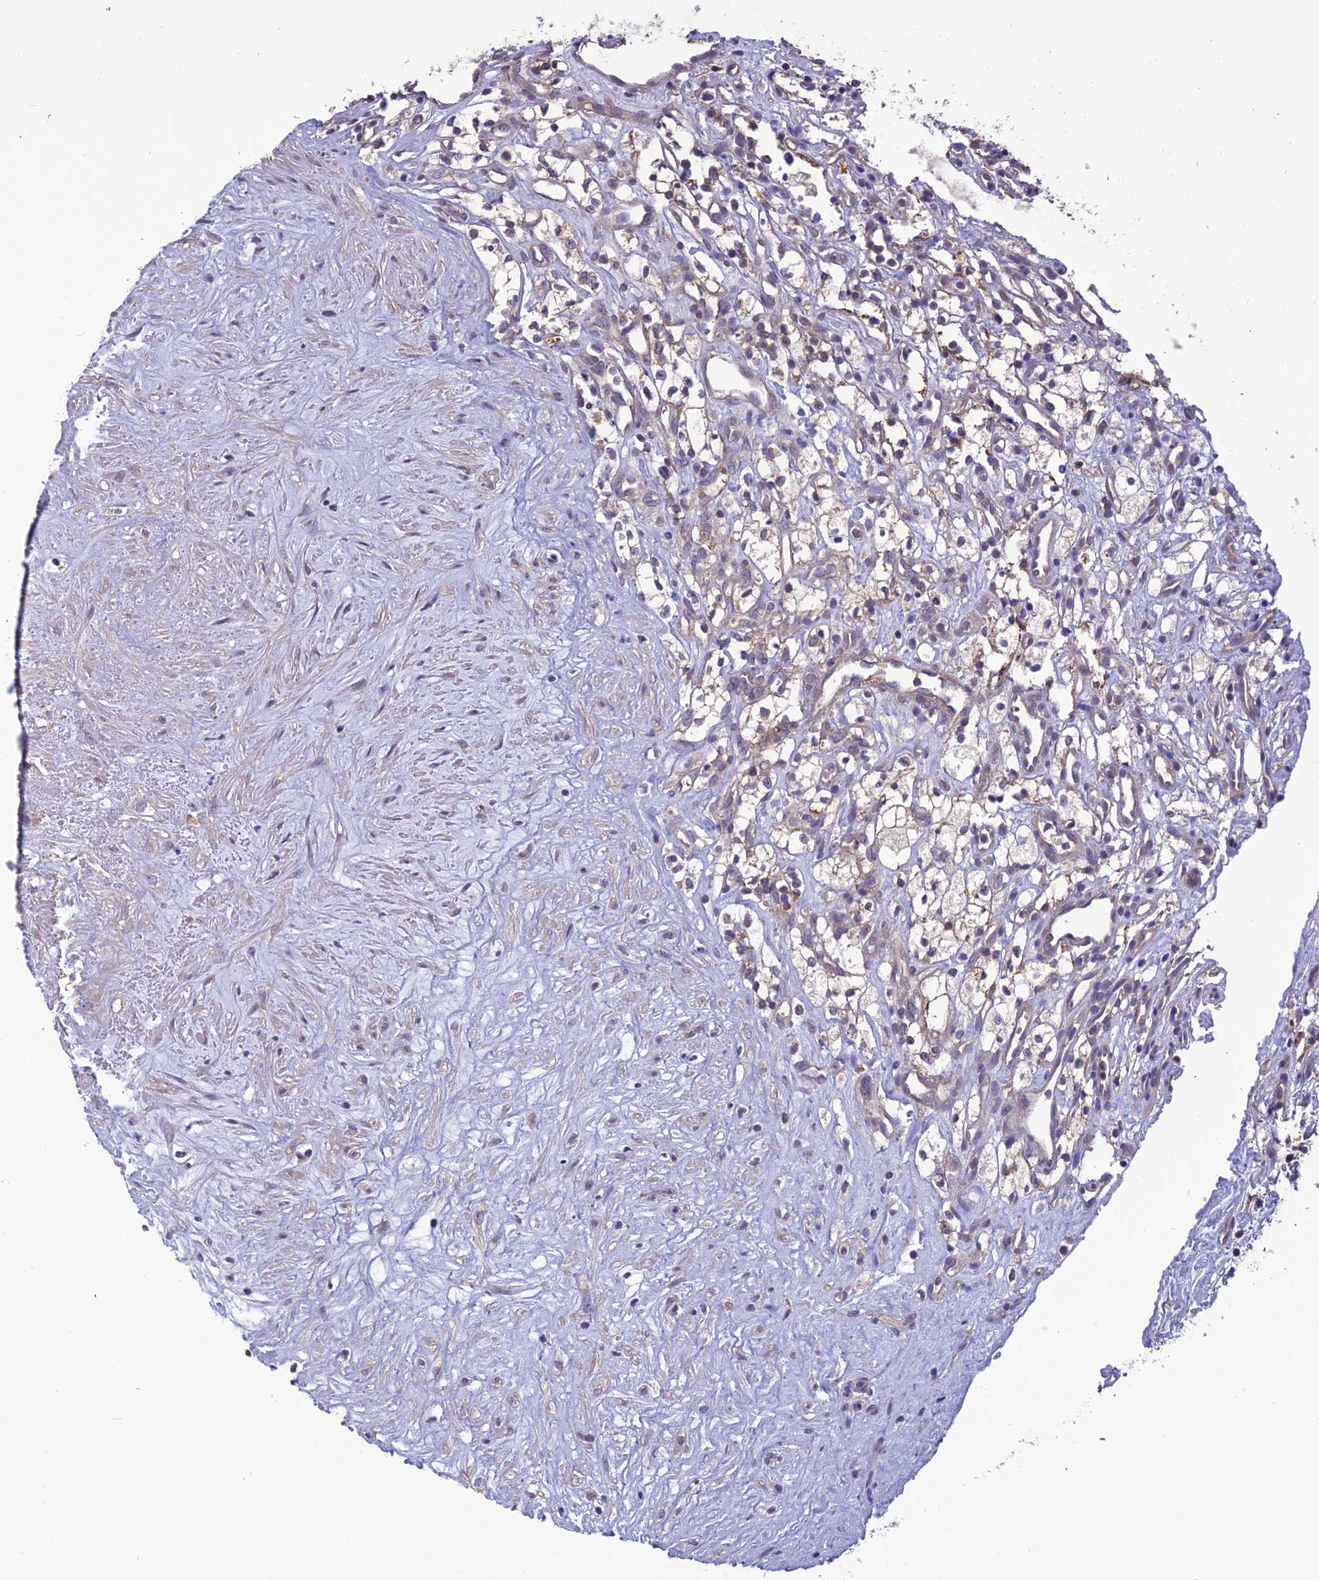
{"staining": {"intensity": "weak", "quantity": "<25%", "location": "cytoplasmic/membranous"}, "tissue": "renal cancer", "cell_type": "Tumor cells", "image_type": "cancer", "snomed": [{"axis": "morphology", "description": "Adenocarcinoma, NOS"}, {"axis": "topography", "description": "Kidney"}], "caption": "This image is of renal cancer stained with IHC to label a protein in brown with the nuclei are counter-stained blue. There is no expression in tumor cells. Brightfield microscopy of immunohistochemistry stained with DAB (3,3'-diaminobenzidine) (brown) and hematoxylin (blue), captured at high magnification.", "gene": "PSMF1", "patient": {"sex": "male", "age": 59}}